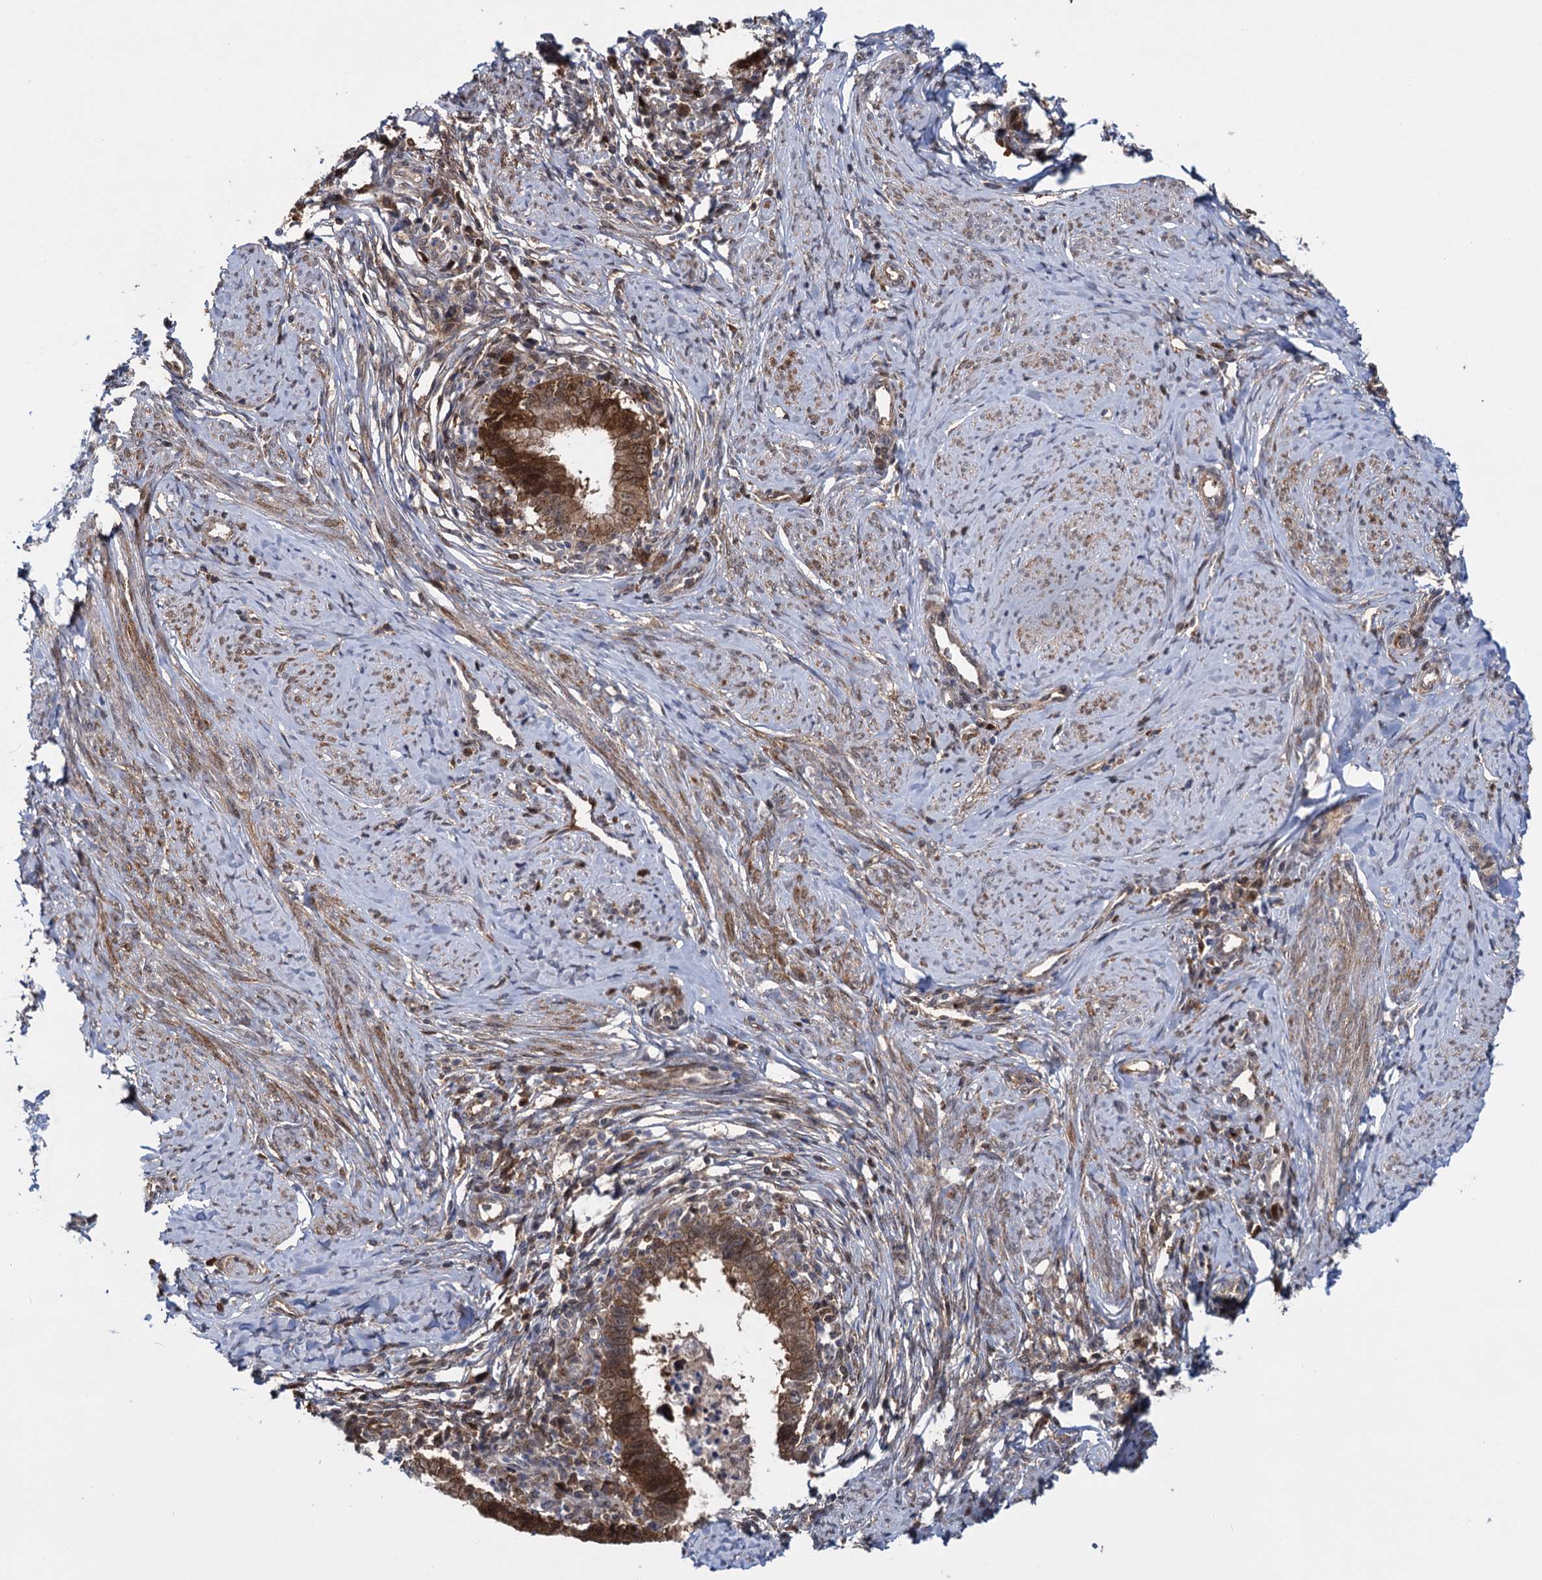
{"staining": {"intensity": "strong", "quantity": ">75%", "location": "cytoplasmic/membranous,nuclear"}, "tissue": "cervical cancer", "cell_type": "Tumor cells", "image_type": "cancer", "snomed": [{"axis": "morphology", "description": "Adenocarcinoma, NOS"}, {"axis": "topography", "description": "Cervix"}], "caption": "This photomicrograph exhibits immunohistochemistry staining of adenocarcinoma (cervical), with high strong cytoplasmic/membranous and nuclear staining in approximately >75% of tumor cells.", "gene": "GLO1", "patient": {"sex": "female", "age": 36}}